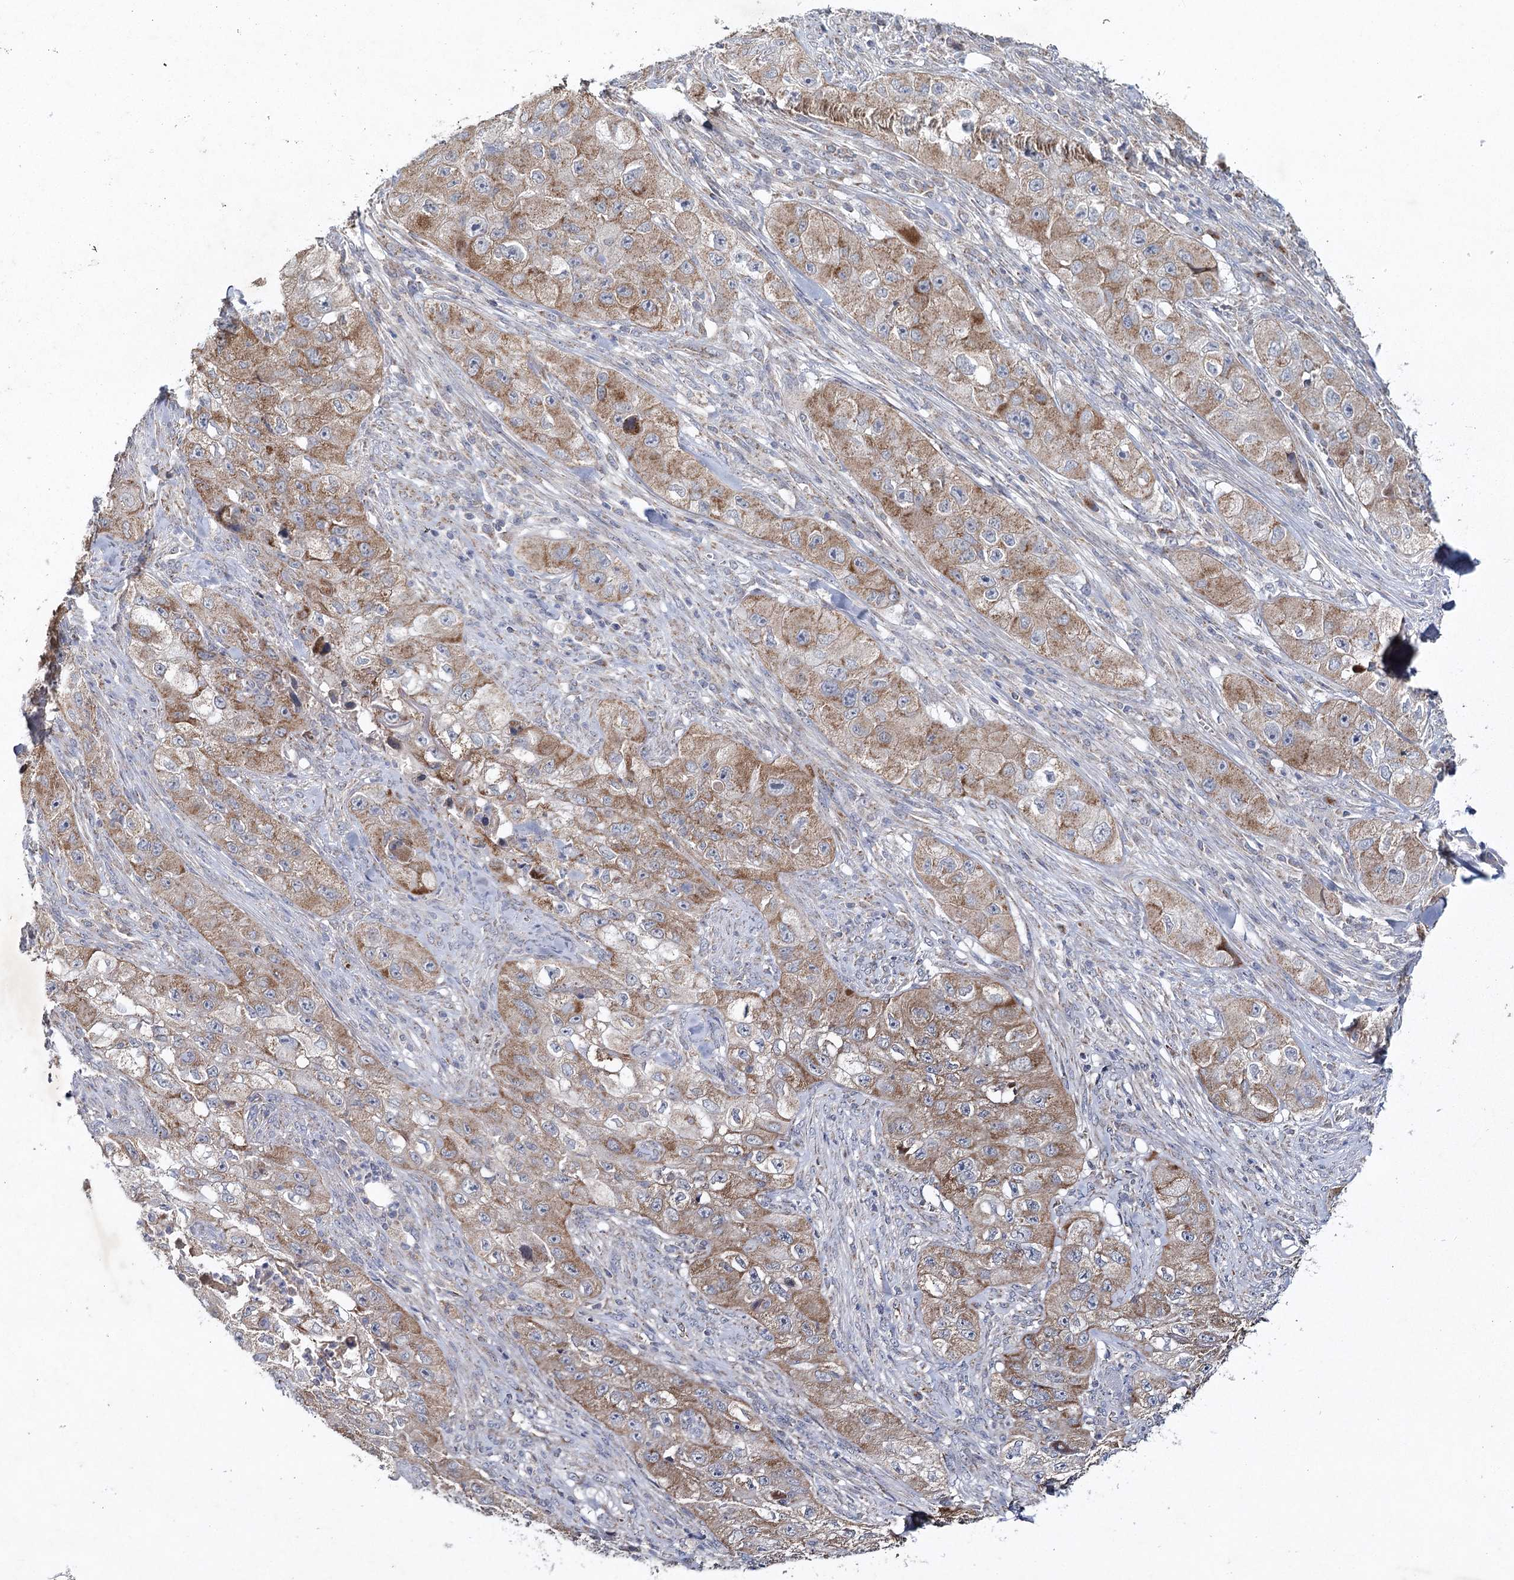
{"staining": {"intensity": "moderate", "quantity": ">75%", "location": "cytoplasmic/membranous"}, "tissue": "skin cancer", "cell_type": "Tumor cells", "image_type": "cancer", "snomed": [{"axis": "morphology", "description": "Squamous cell carcinoma, NOS"}, {"axis": "topography", "description": "Skin"}, {"axis": "topography", "description": "Subcutis"}], "caption": "Skin squamous cell carcinoma was stained to show a protein in brown. There is medium levels of moderate cytoplasmic/membranous expression in approximately >75% of tumor cells.", "gene": "MRPL44", "patient": {"sex": "male", "age": 73}}